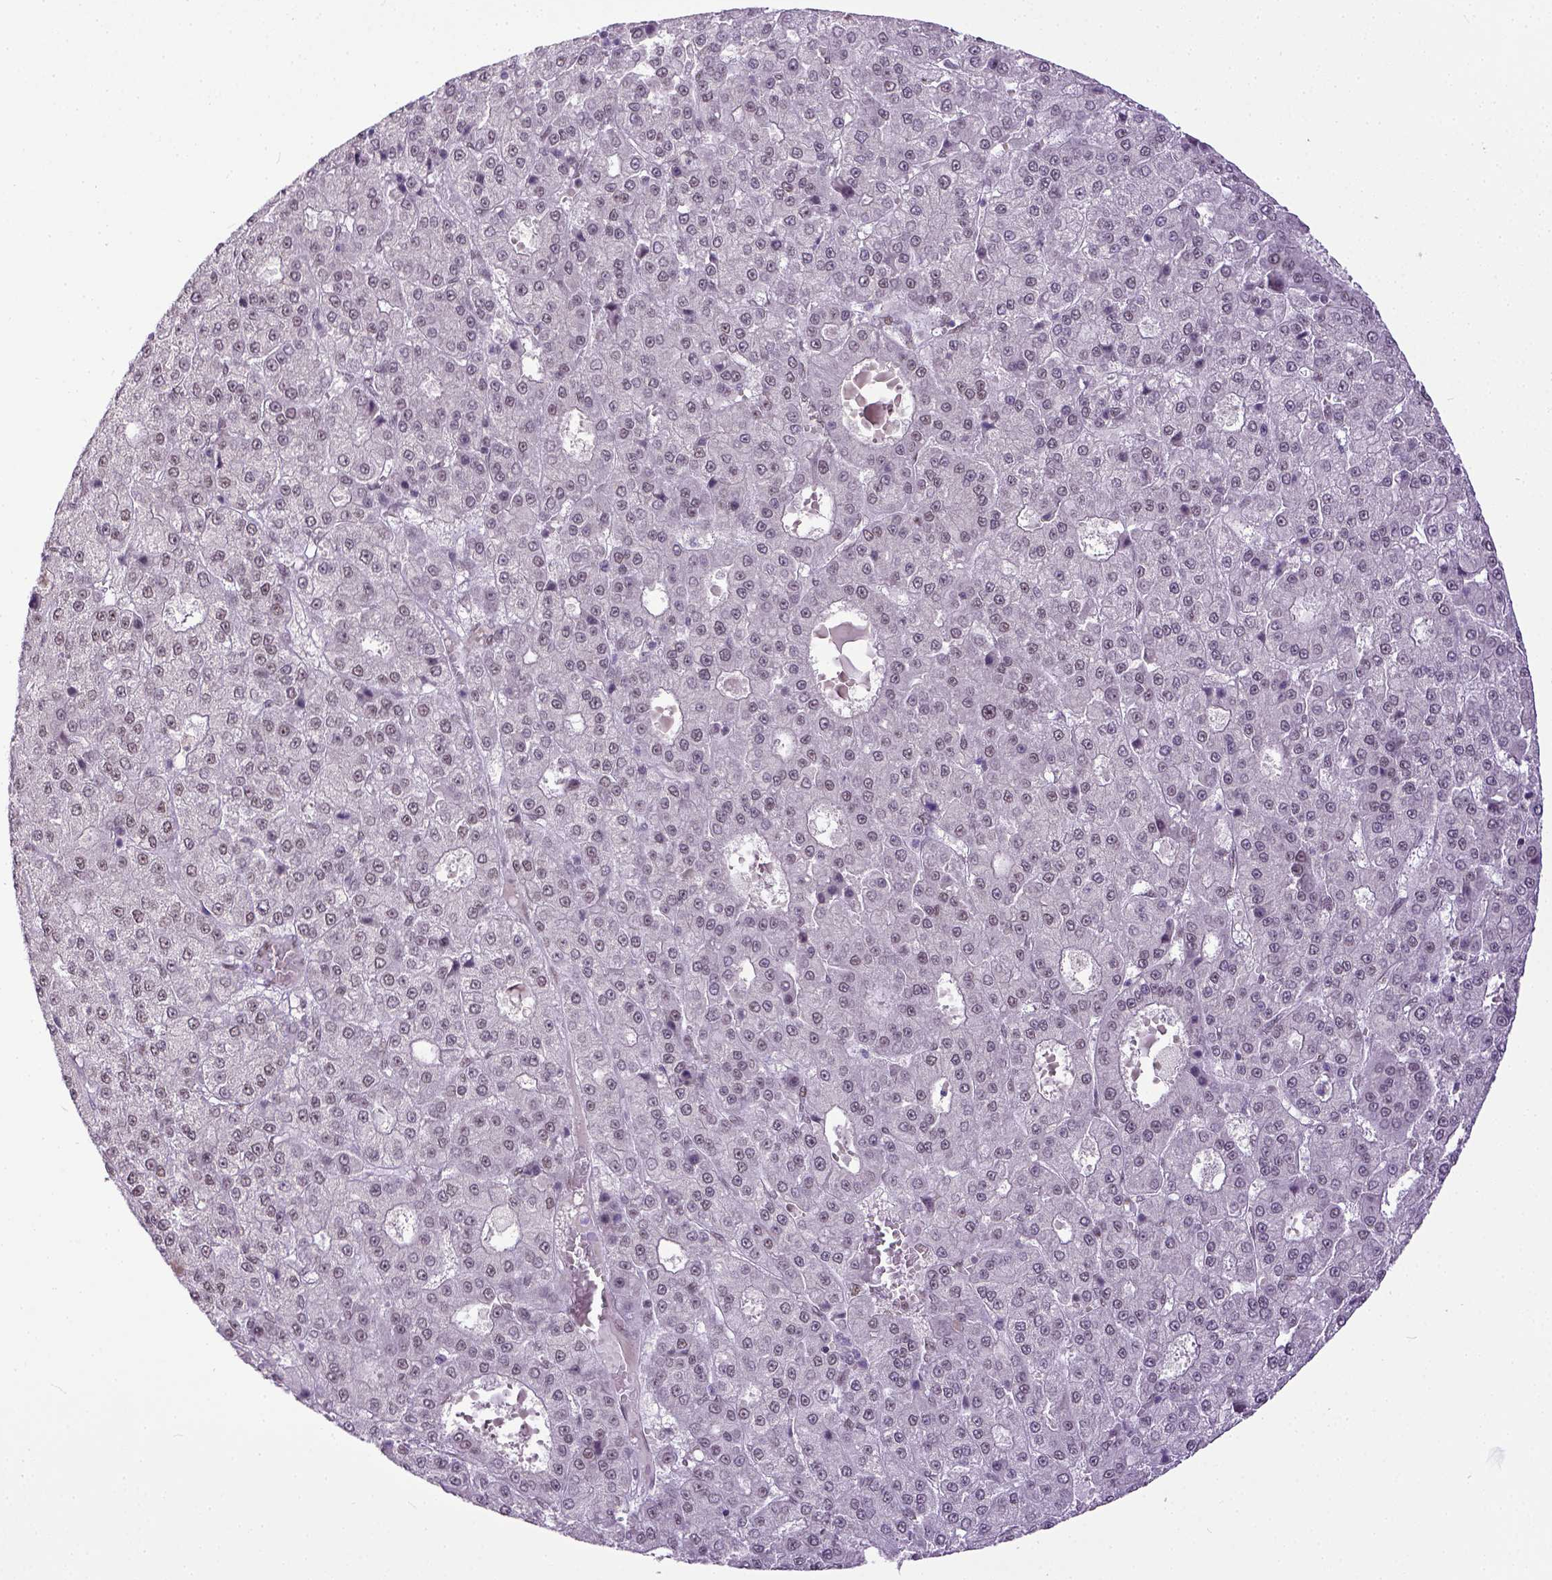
{"staining": {"intensity": "weak", "quantity": "<25%", "location": "nuclear"}, "tissue": "liver cancer", "cell_type": "Tumor cells", "image_type": "cancer", "snomed": [{"axis": "morphology", "description": "Carcinoma, Hepatocellular, NOS"}, {"axis": "topography", "description": "Liver"}], "caption": "An IHC image of liver cancer (hepatocellular carcinoma) is shown. There is no staining in tumor cells of liver cancer (hepatocellular carcinoma).", "gene": "ERCC1", "patient": {"sex": "male", "age": 70}}